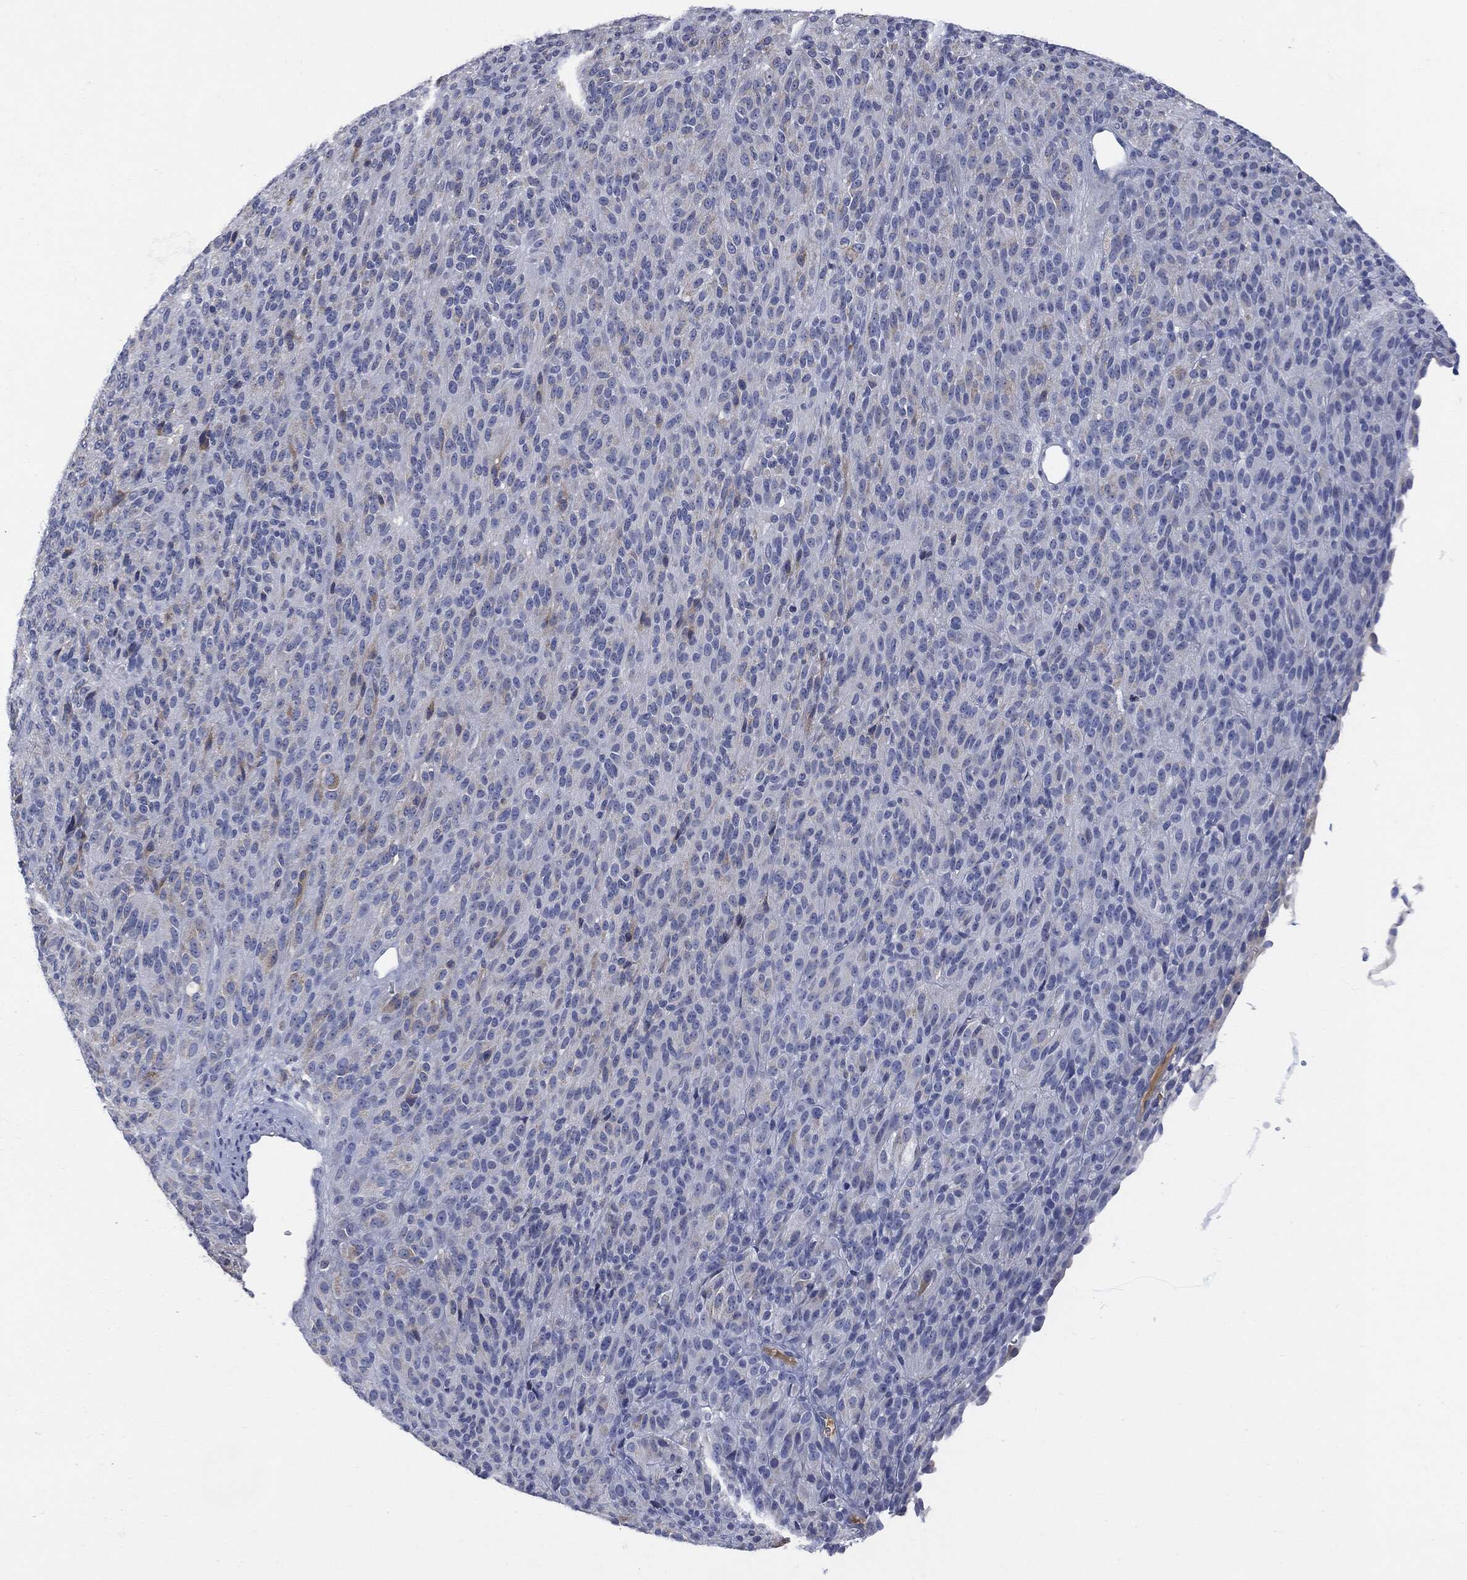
{"staining": {"intensity": "weak", "quantity": "<25%", "location": "cytoplasmic/membranous"}, "tissue": "melanoma", "cell_type": "Tumor cells", "image_type": "cancer", "snomed": [{"axis": "morphology", "description": "Malignant melanoma, Metastatic site"}, {"axis": "topography", "description": "Brain"}], "caption": "Tumor cells show no significant staining in malignant melanoma (metastatic site).", "gene": "BTK", "patient": {"sex": "female", "age": 56}}